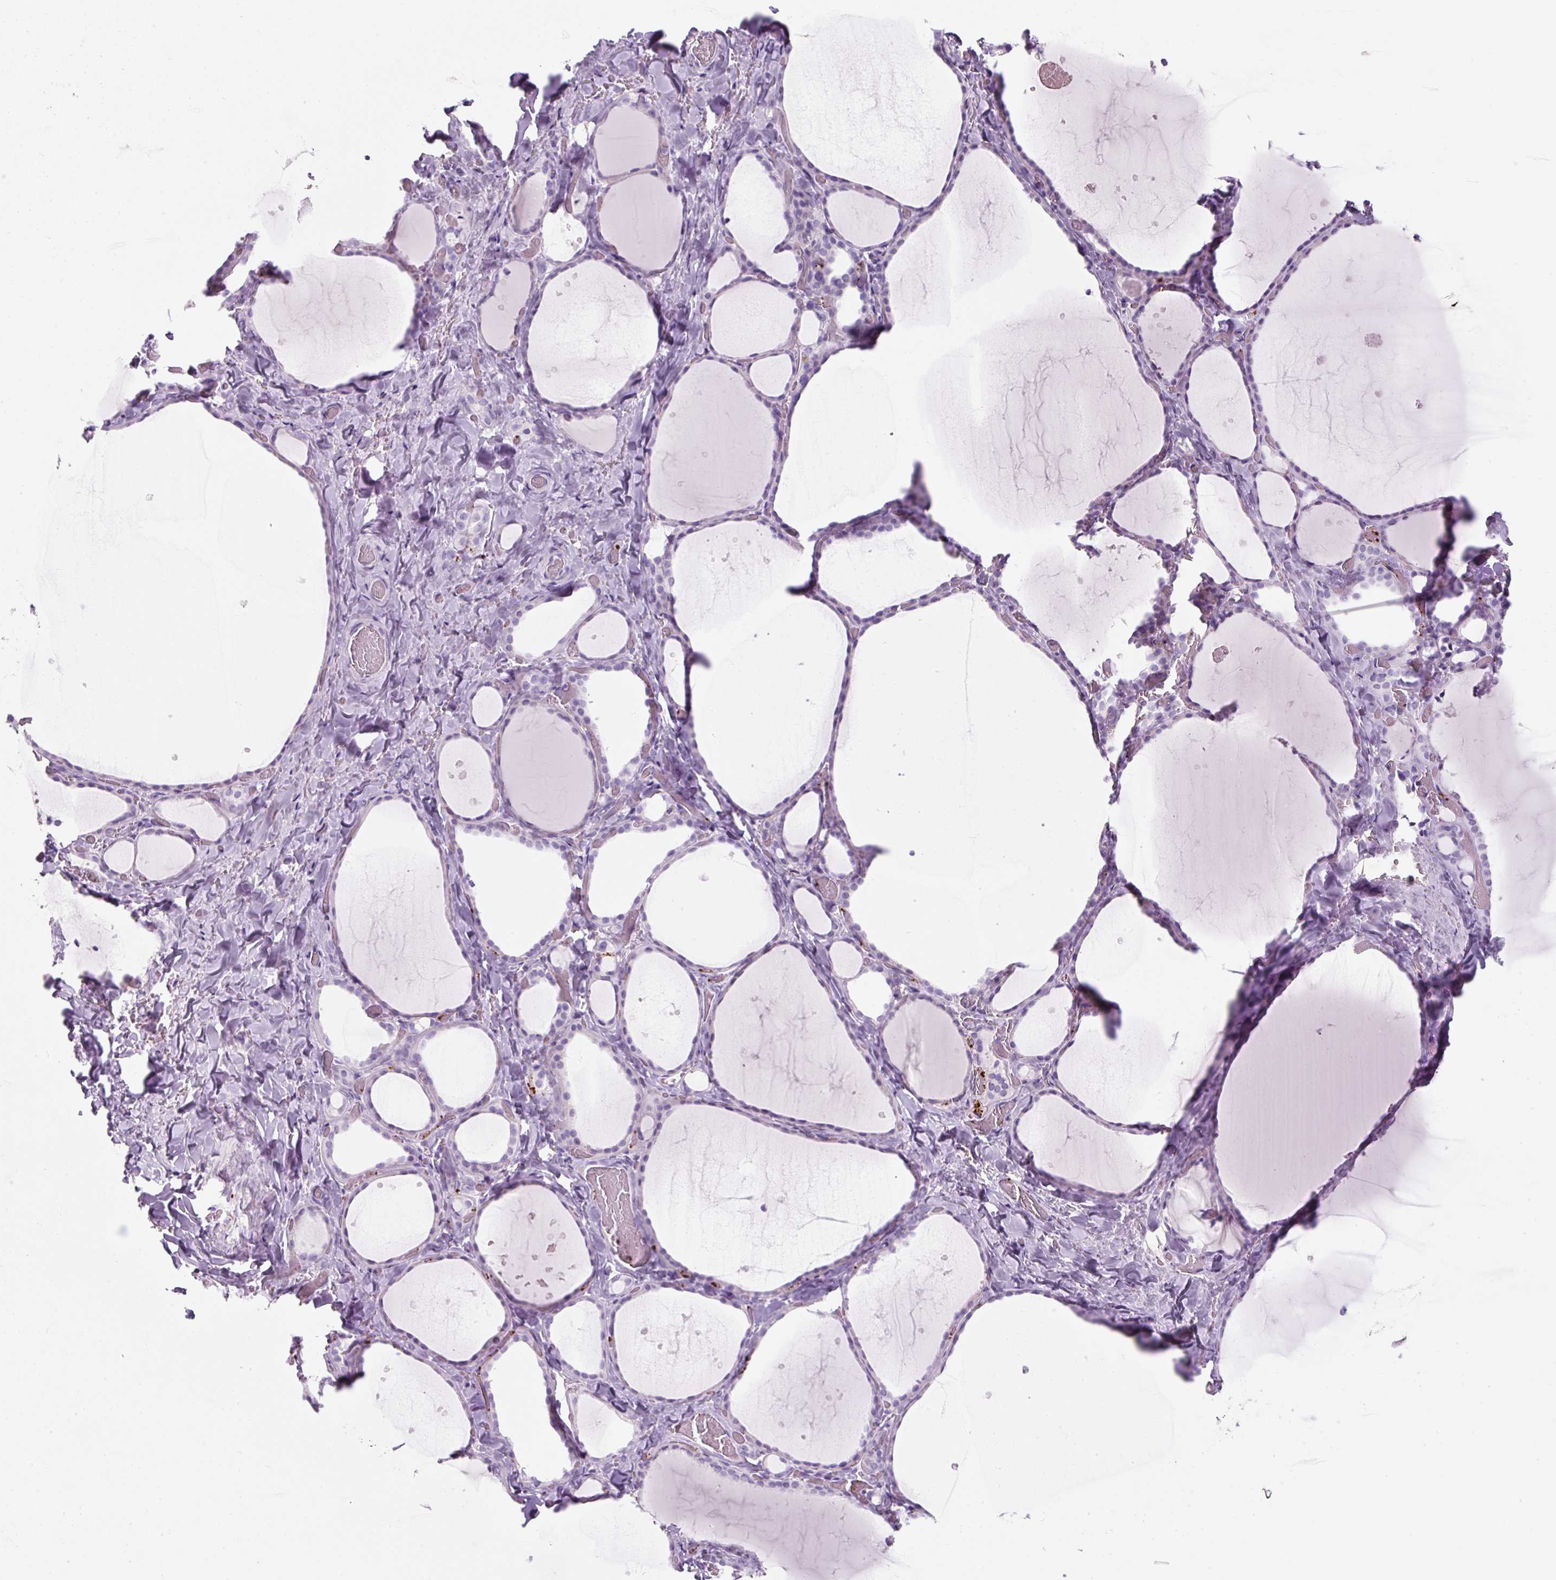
{"staining": {"intensity": "negative", "quantity": "none", "location": "none"}, "tissue": "thyroid gland", "cell_type": "Glandular cells", "image_type": "normal", "snomed": [{"axis": "morphology", "description": "Normal tissue, NOS"}, {"axis": "topography", "description": "Thyroid gland"}], "caption": "Glandular cells show no significant protein positivity in benign thyroid gland. (DAB (3,3'-diaminobenzidine) IHC, high magnification).", "gene": "ENSG00000288796", "patient": {"sex": "female", "age": 36}}